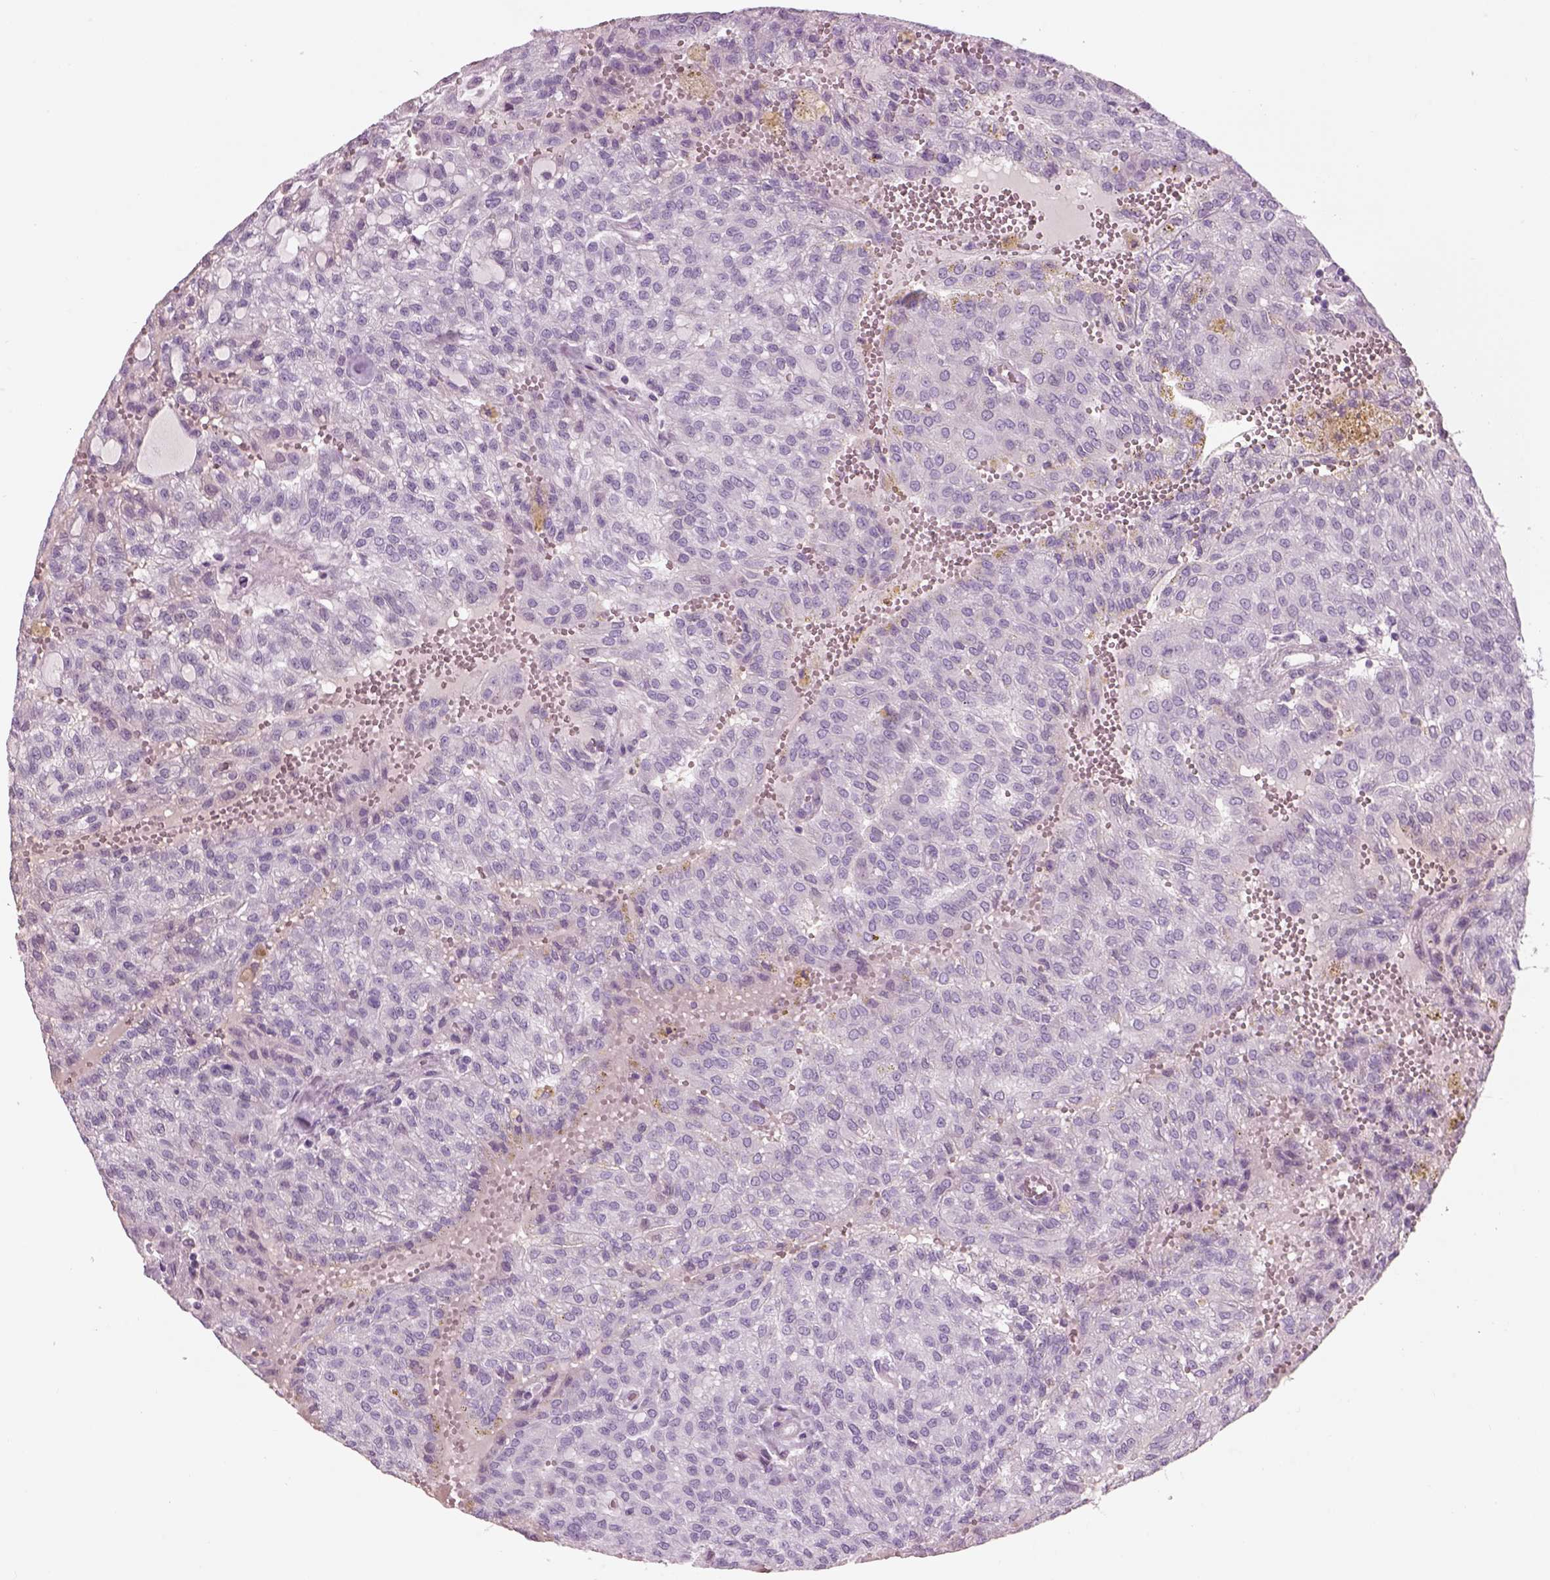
{"staining": {"intensity": "negative", "quantity": "none", "location": "none"}, "tissue": "renal cancer", "cell_type": "Tumor cells", "image_type": "cancer", "snomed": [{"axis": "morphology", "description": "Adenocarcinoma, NOS"}, {"axis": "topography", "description": "Kidney"}], "caption": "Tumor cells show no significant protein expression in renal cancer. (DAB IHC visualized using brightfield microscopy, high magnification).", "gene": "GAS2L2", "patient": {"sex": "male", "age": 63}}